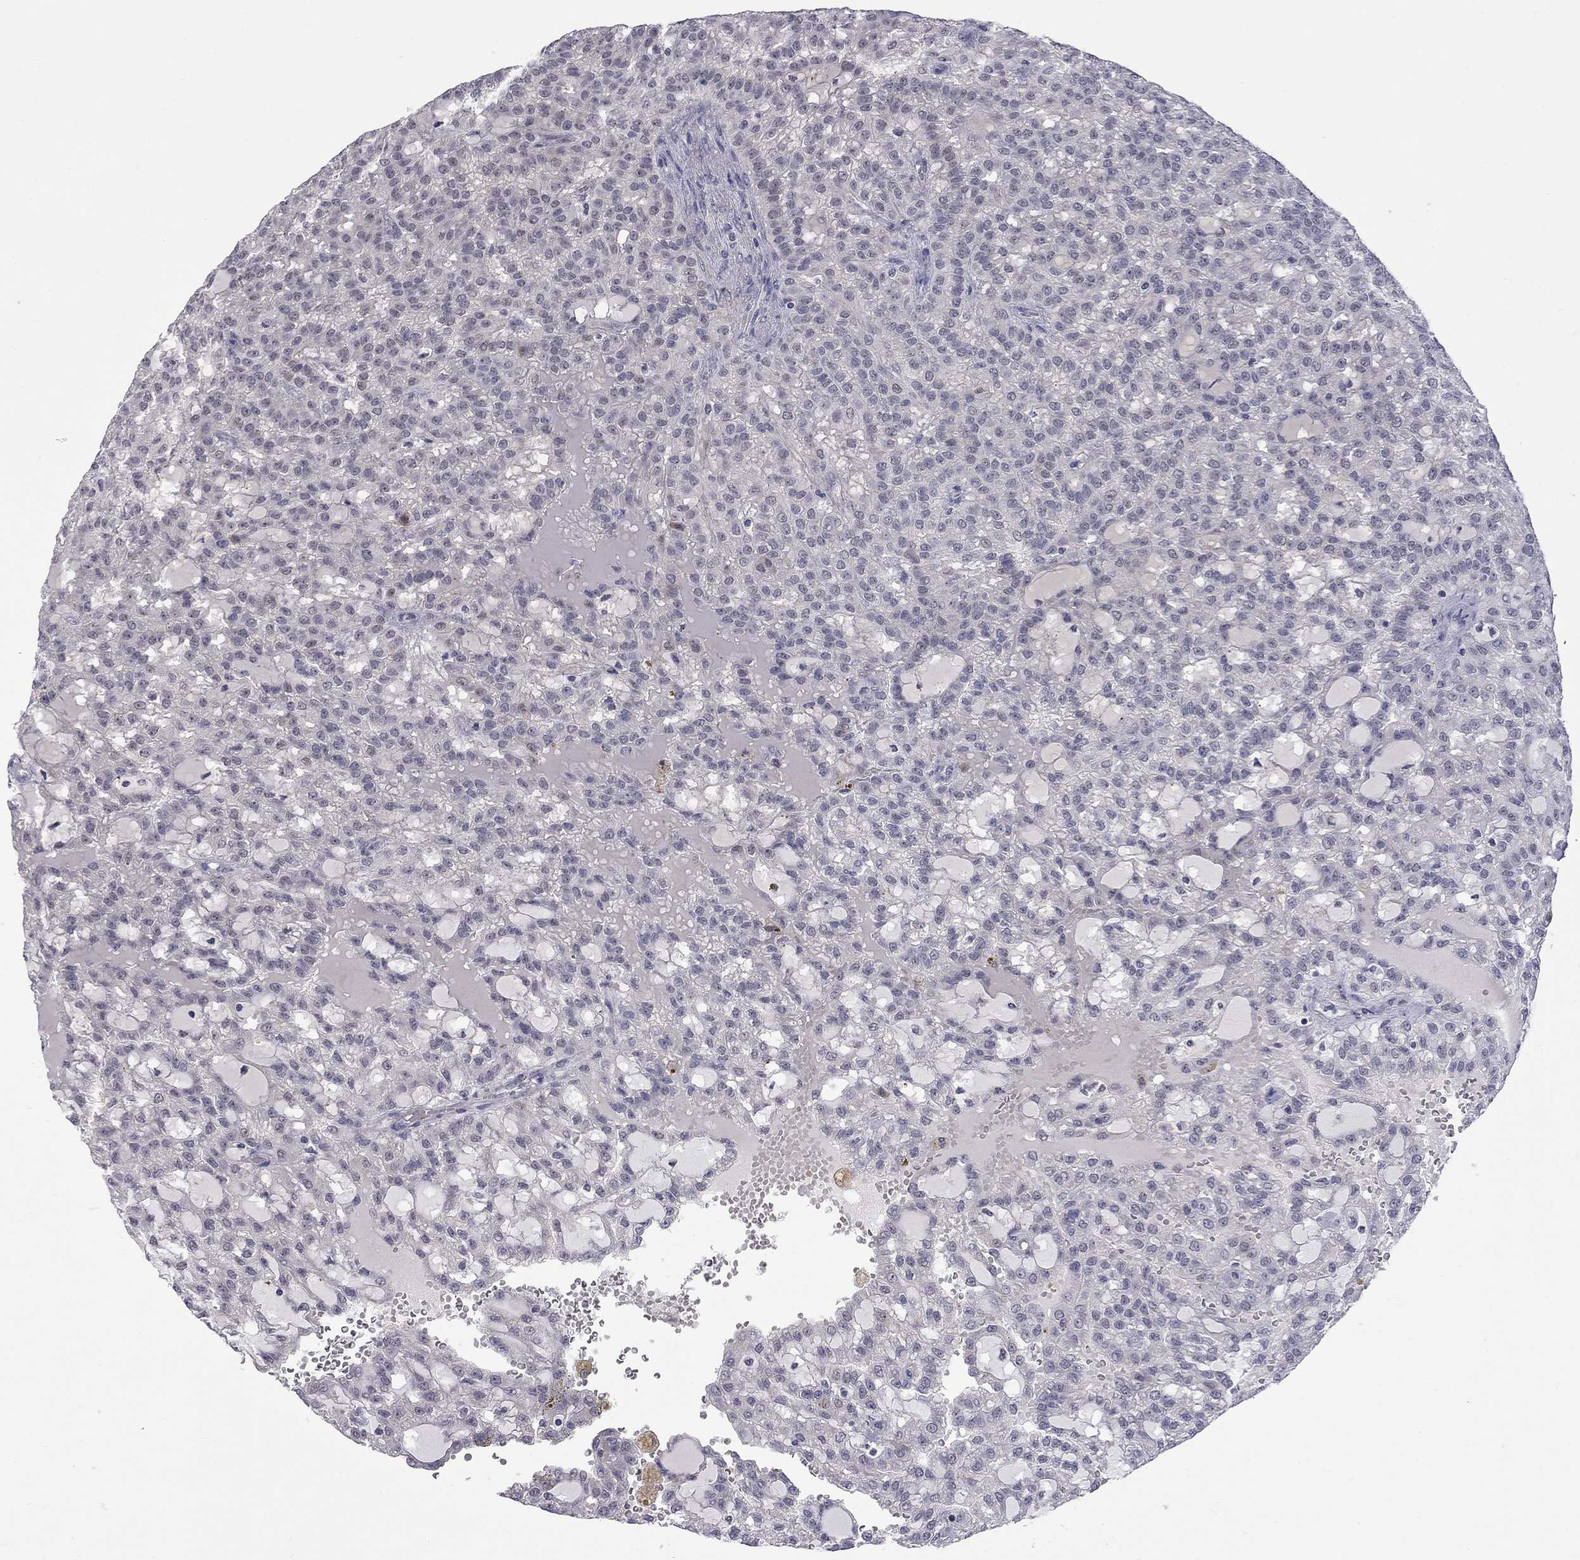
{"staining": {"intensity": "negative", "quantity": "none", "location": "none"}, "tissue": "renal cancer", "cell_type": "Tumor cells", "image_type": "cancer", "snomed": [{"axis": "morphology", "description": "Adenocarcinoma, NOS"}, {"axis": "topography", "description": "Kidney"}], "caption": "An immunohistochemistry (IHC) photomicrograph of renal cancer (adenocarcinoma) is shown. There is no staining in tumor cells of renal cancer (adenocarcinoma). The staining is performed using DAB (3,3'-diaminobenzidine) brown chromogen with nuclei counter-stained in using hematoxylin.", "gene": "GSG1L", "patient": {"sex": "male", "age": 63}}